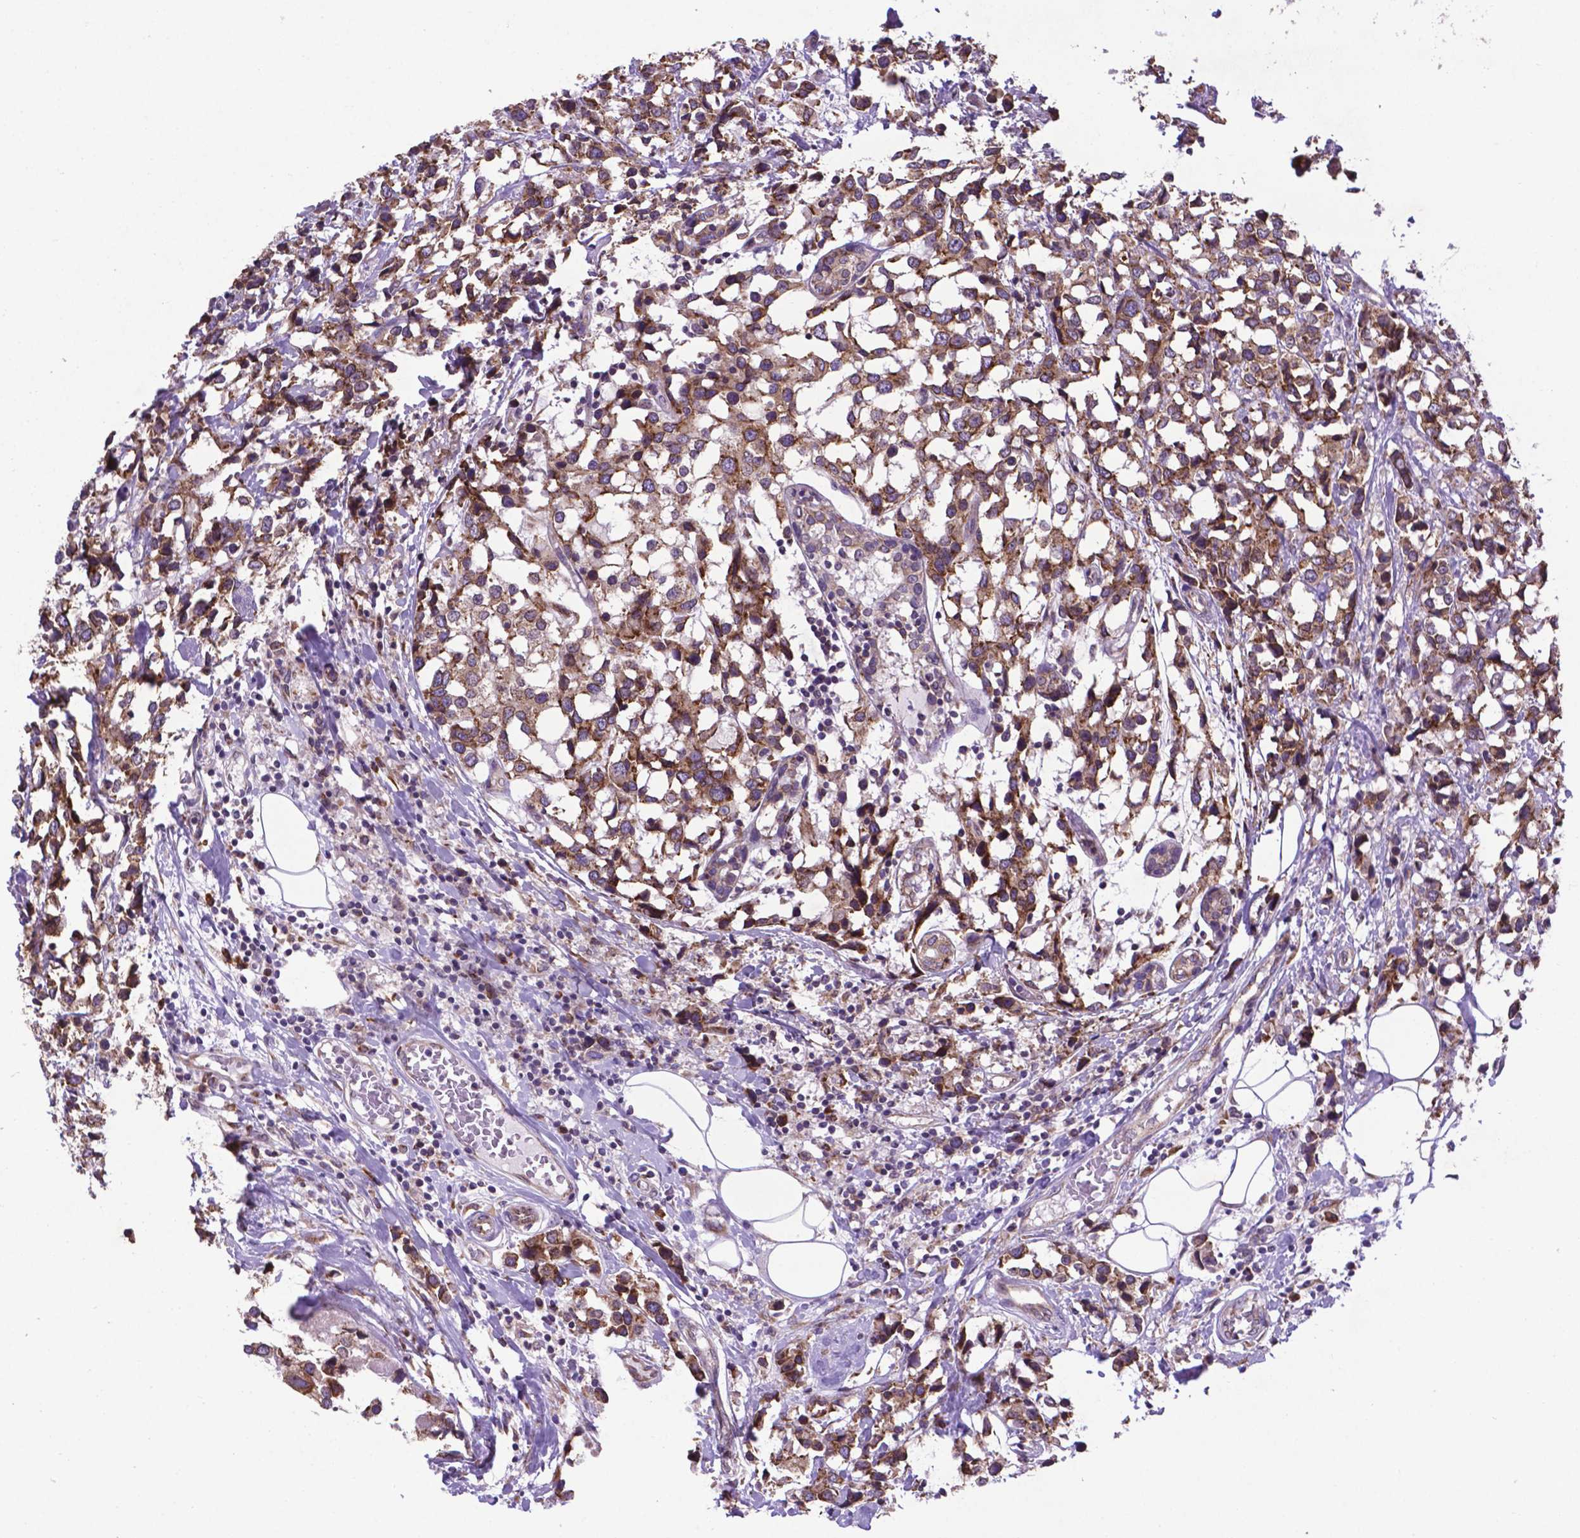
{"staining": {"intensity": "moderate", "quantity": ">75%", "location": "cytoplasmic/membranous"}, "tissue": "breast cancer", "cell_type": "Tumor cells", "image_type": "cancer", "snomed": [{"axis": "morphology", "description": "Lobular carcinoma"}, {"axis": "topography", "description": "Breast"}], "caption": "An image of human breast cancer stained for a protein reveals moderate cytoplasmic/membranous brown staining in tumor cells.", "gene": "WDR83OS", "patient": {"sex": "female", "age": 59}}